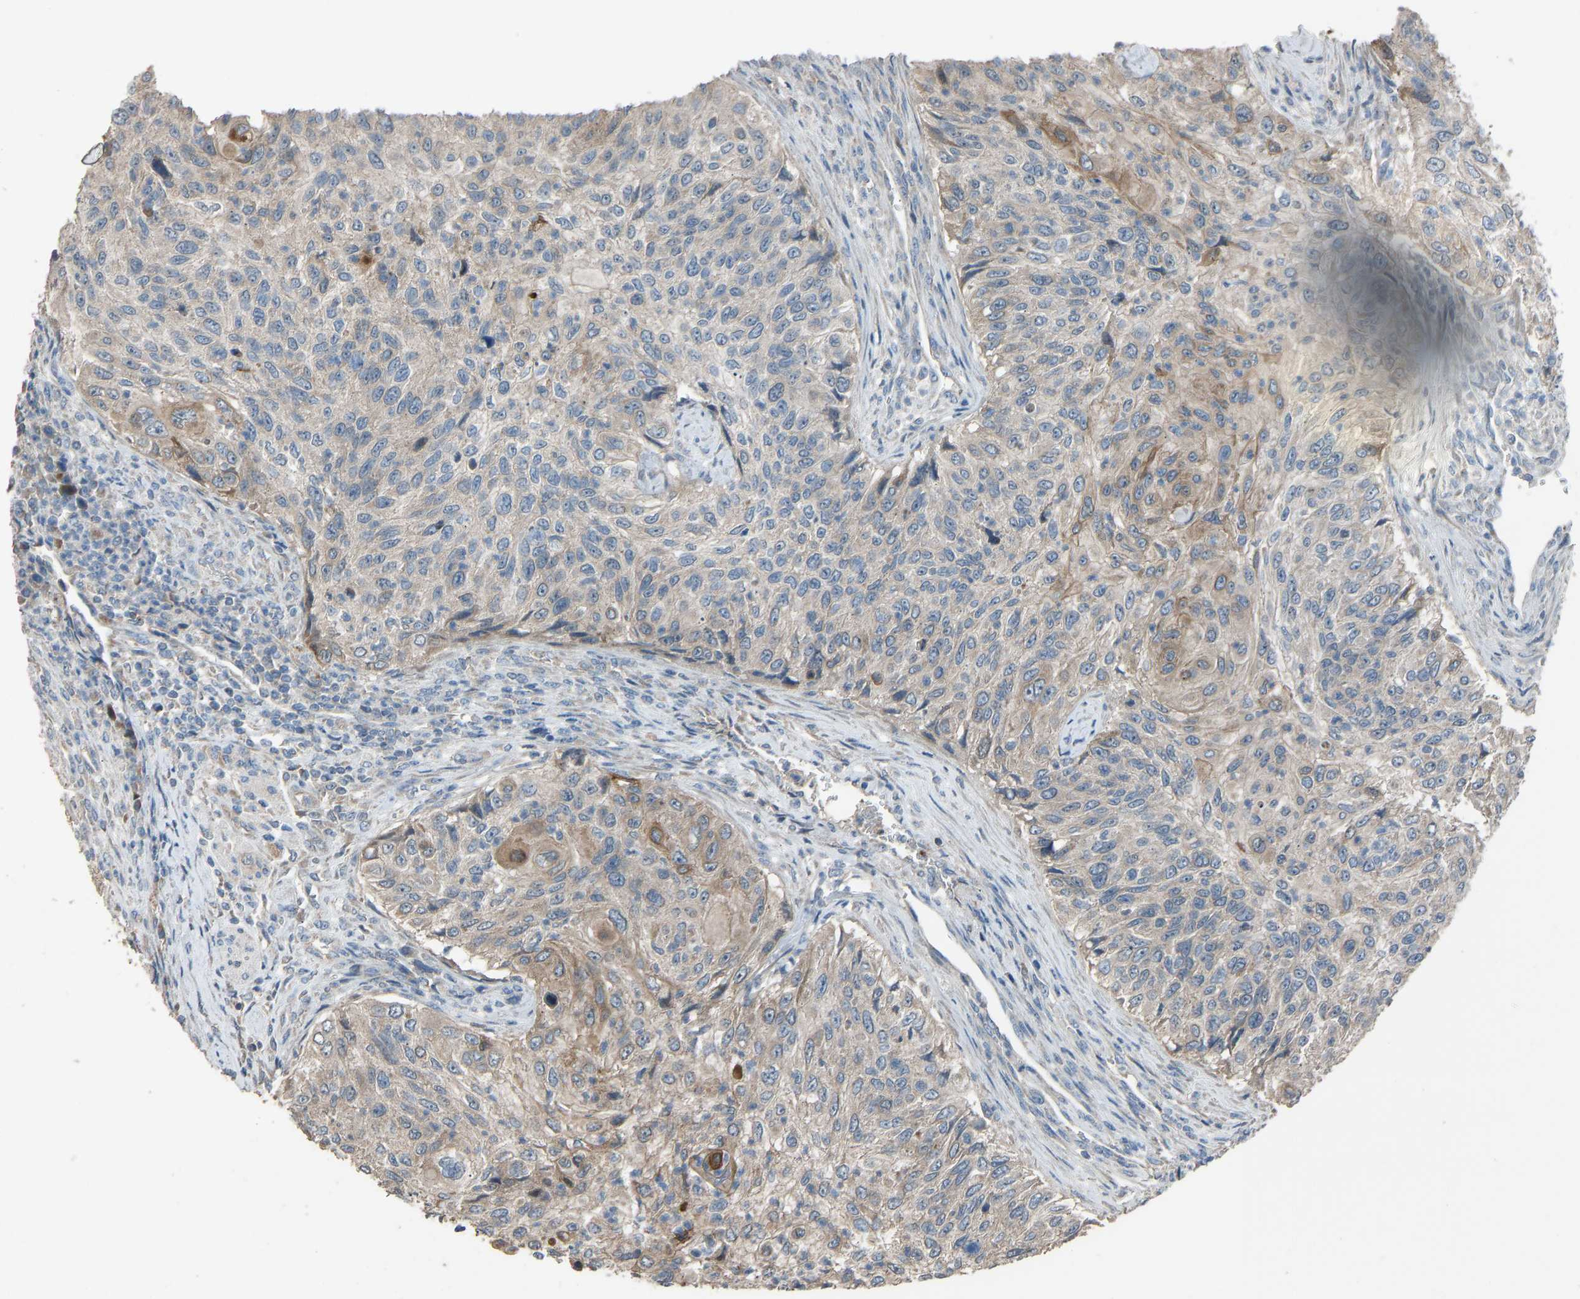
{"staining": {"intensity": "weak", "quantity": "<25%", "location": "cytoplasmic/membranous"}, "tissue": "urothelial cancer", "cell_type": "Tumor cells", "image_type": "cancer", "snomed": [{"axis": "morphology", "description": "Urothelial carcinoma, High grade"}, {"axis": "topography", "description": "Urinary bladder"}], "caption": "Immunohistochemical staining of human urothelial cancer reveals no significant expression in tumor cells.", "gene": "TGFBR3", "patient": {"sex": "female", "age": 60}}